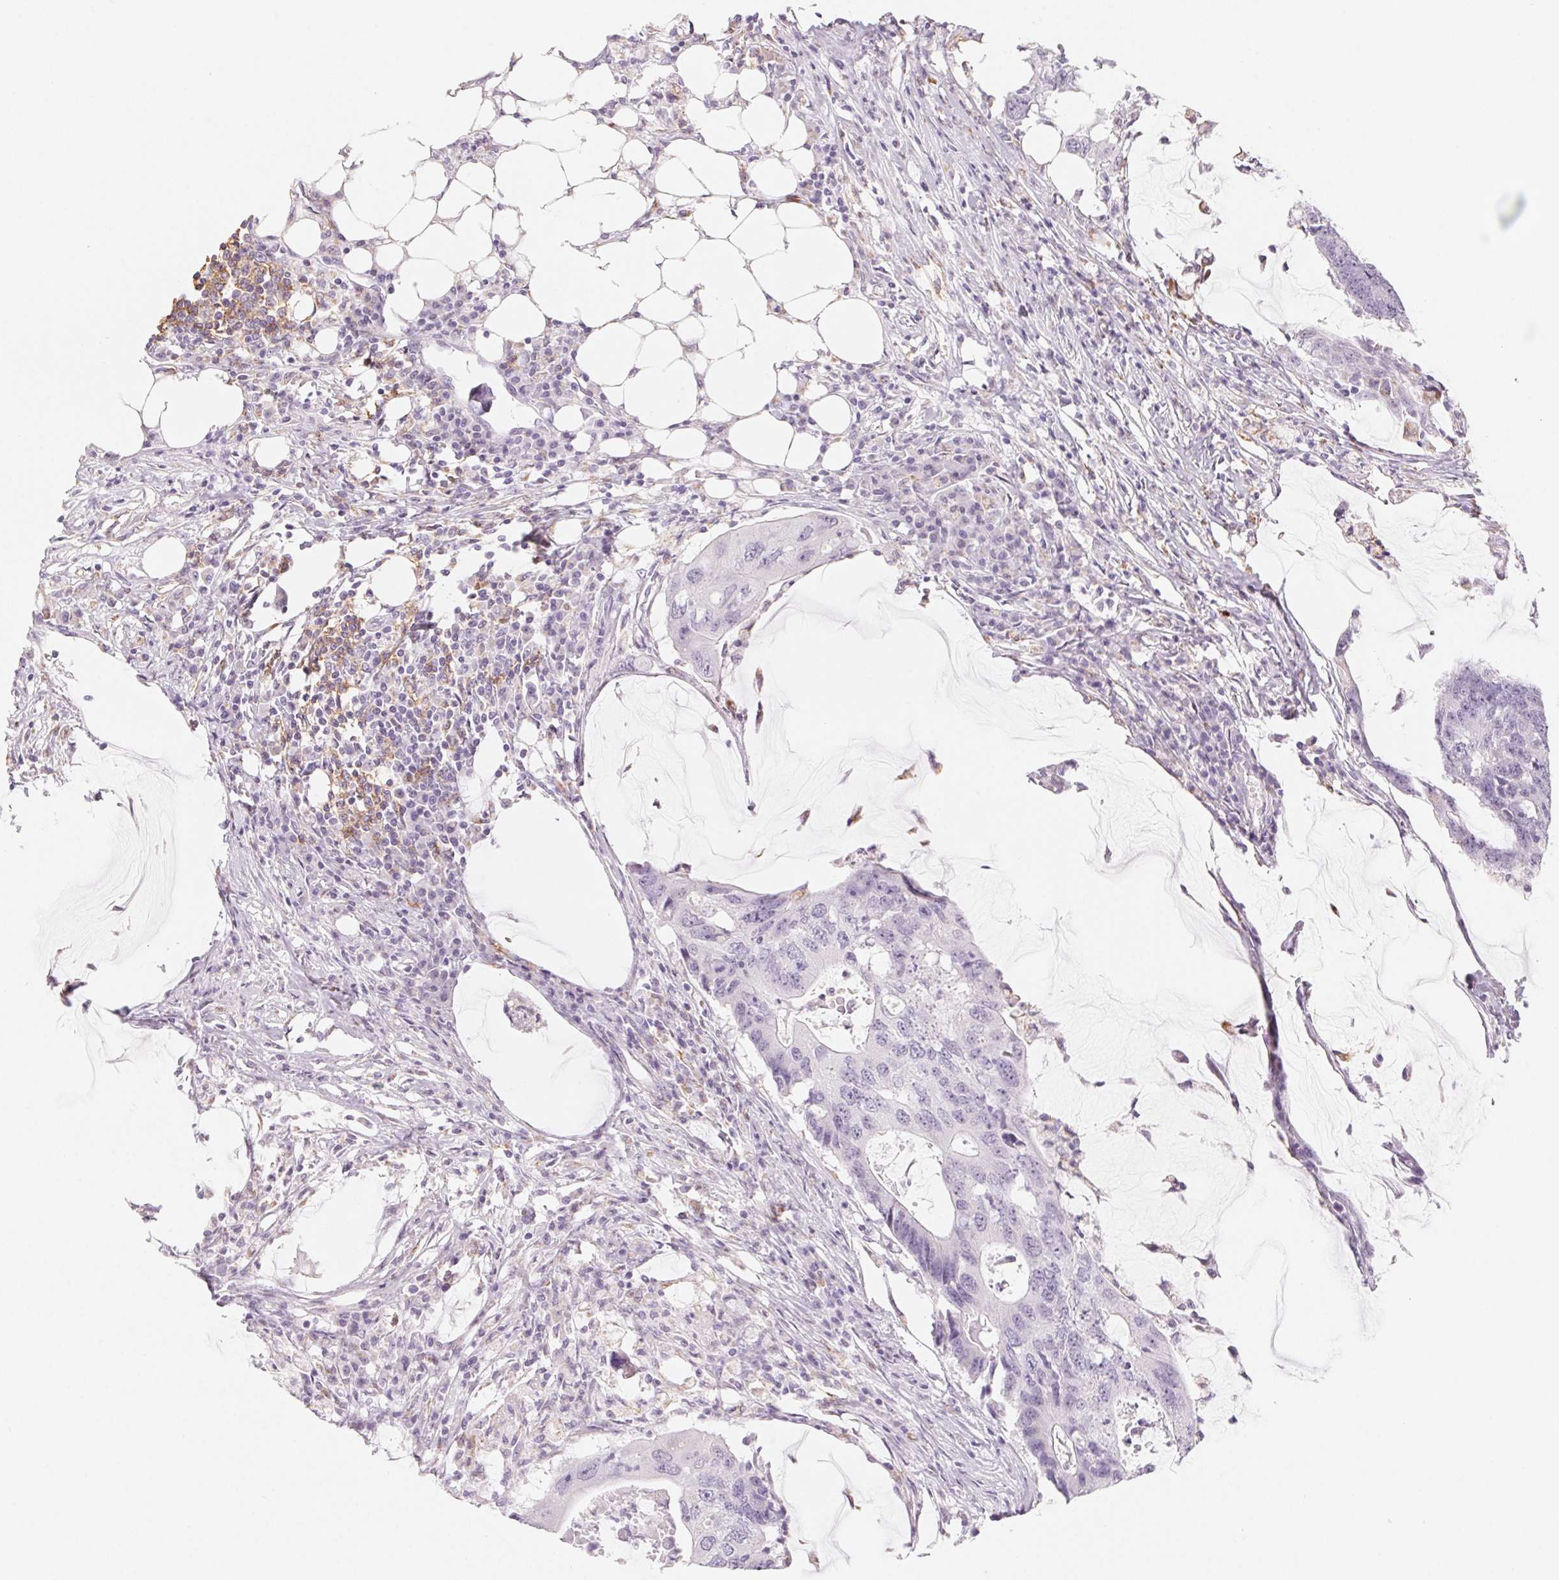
{"staining": {"intensity": "negative", "quantity": "none", "location": "none"}, "tissue": "colorectal cancer", "cell_type": "Tumor cells", "image_type": "cancer", "snomed": [{"axis": "morphology", "description": "Adenocarcinoma, NOS"}, {"axis": "topography", "description": "Colon"}], "caption": "DAB (3,3'-diaminobenzidine) immunohistochemical staining of colorectal cancer demonstrates no significant expression in tumor cells.", "gene": "PRPH", "patient": {"sex": "male", "age": 71}}